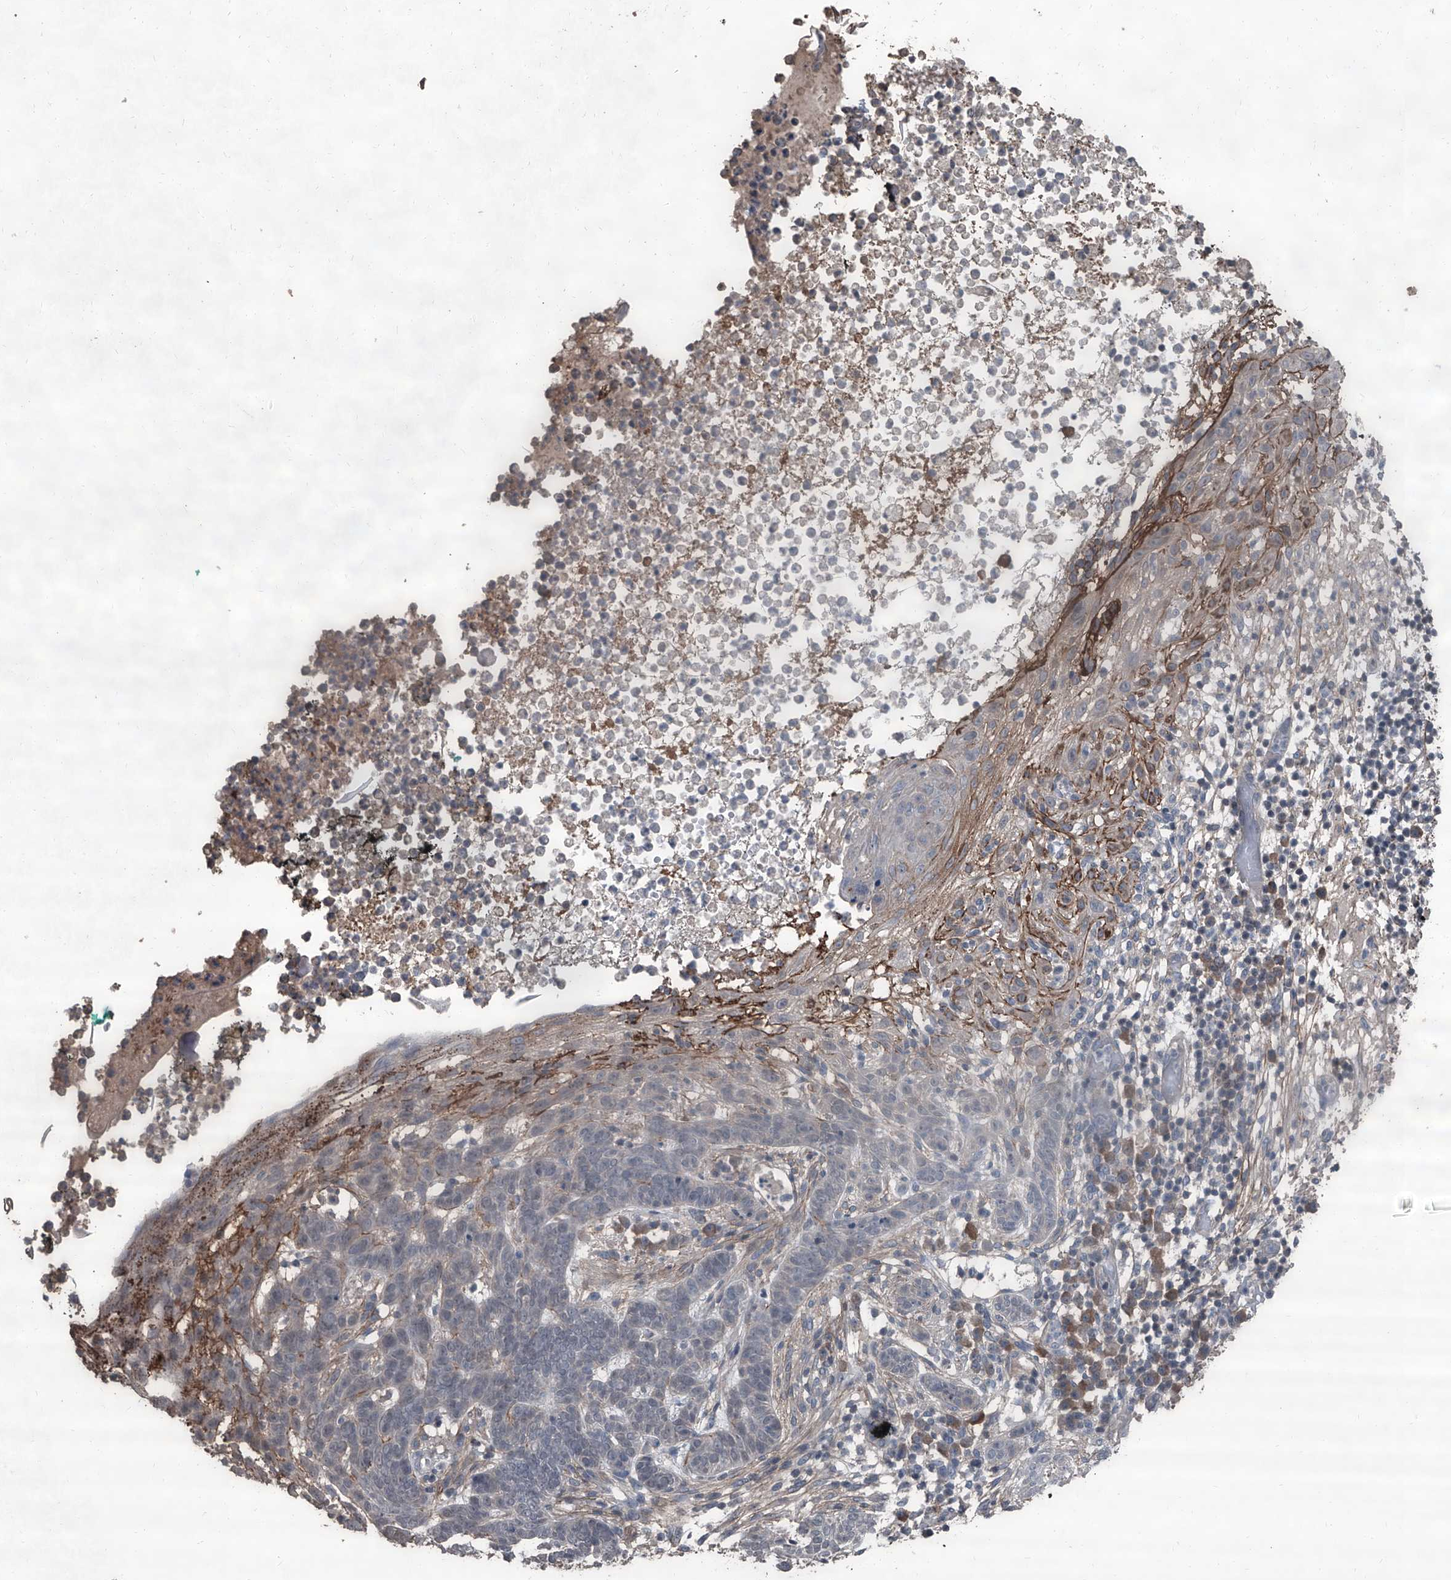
{"staining": {"intensity": "negative", "quantity": "none", "location": "none"}, "tissue": "skin cancer", "cell_type": "Tumor cells", "image_type": "cancer", "snomed": [{"axis": "morphology", "description": "Normal tissue, NOS"}, {"axis": "morphology", "description": "Basal cell carcinoma"}, {"axis": "topography", "description": "Skin"}], "caption": "An image of human skin cancer is negative for staining in tumor cells.", "gene": "OARD1", "patient": {"sex": "male", "age": 64}}